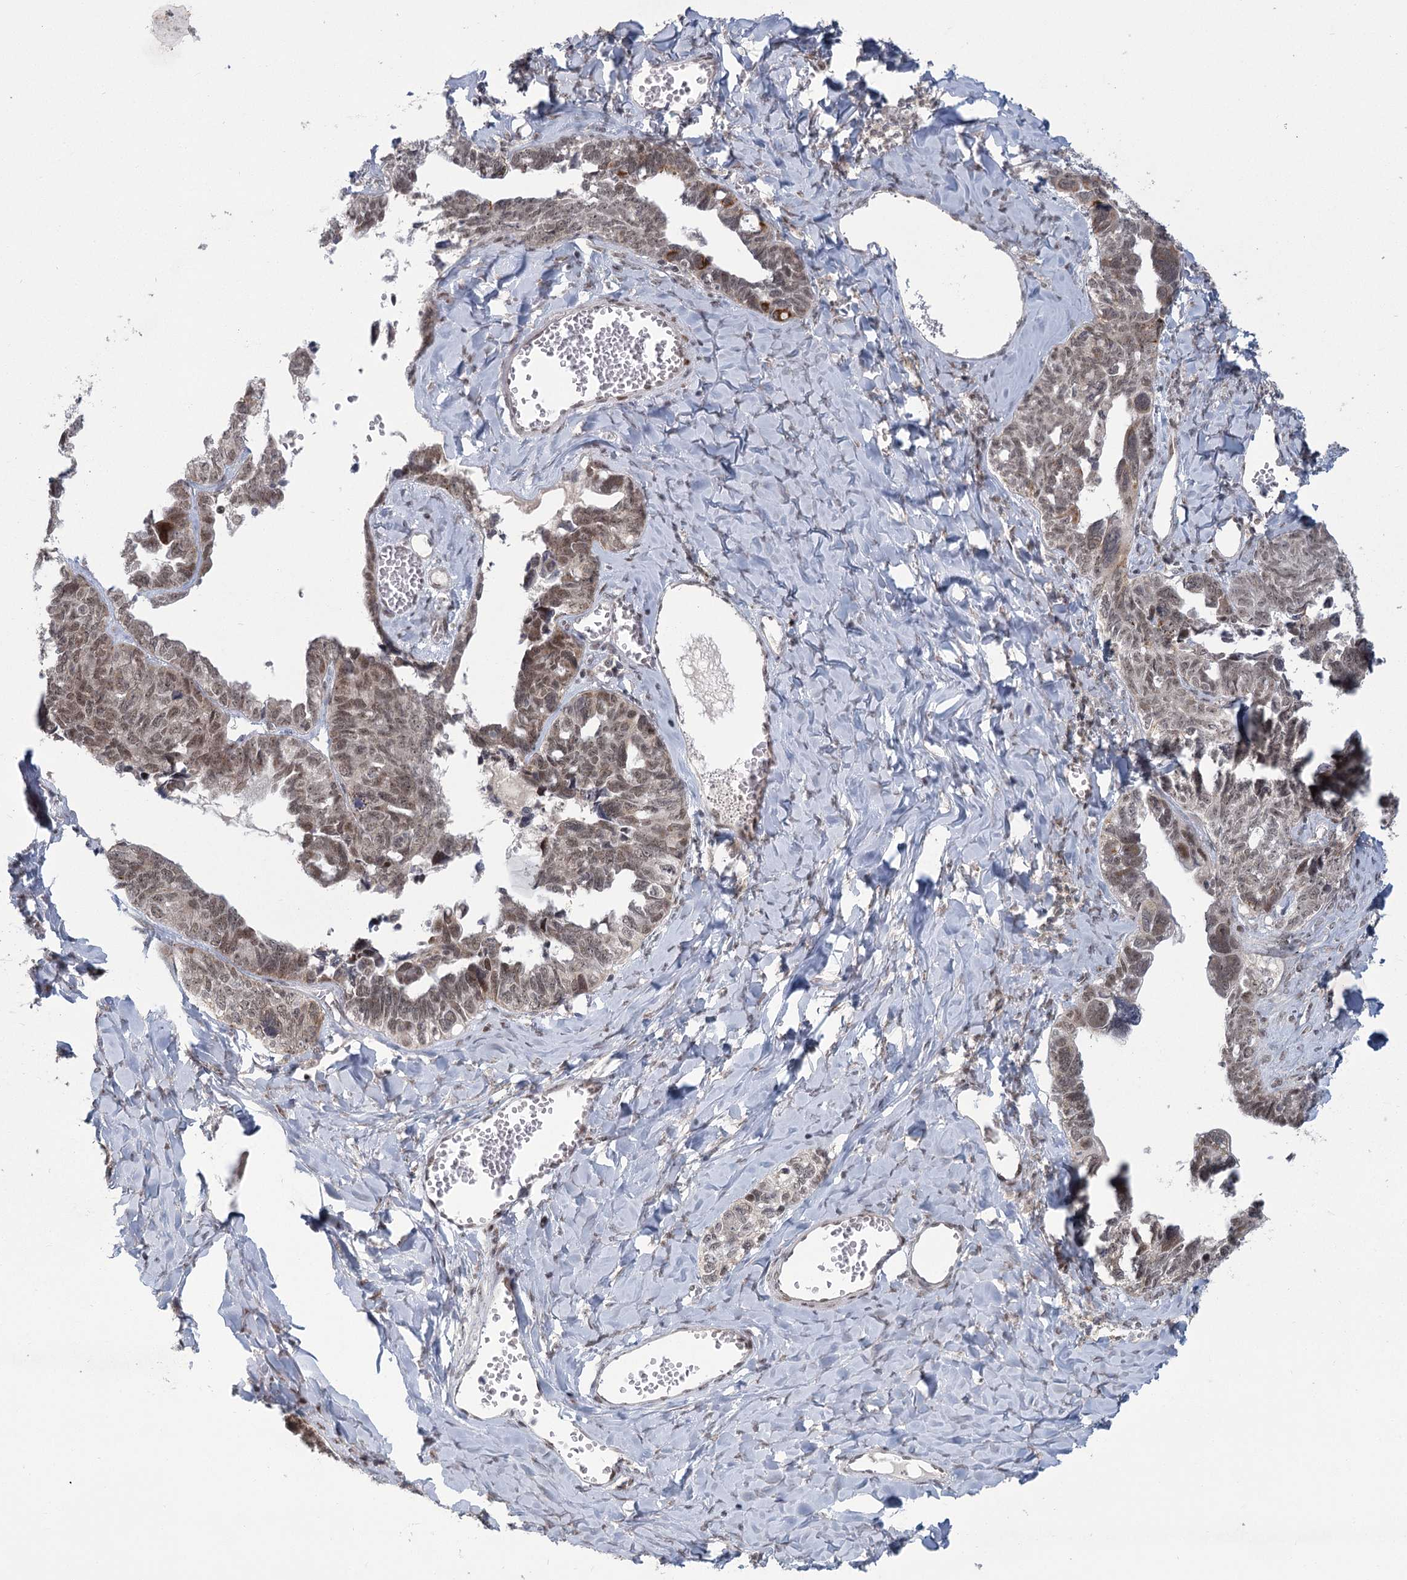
{"staining": {"intensity": "weak", "quantity": ">75%", "location": "nuclear"}, "tissue": "ovarian cancer", "cell_type": "Tumor cells", "image_type": "cancer", "snomed": [{"axis": "morphology", "description": "Cystadenocarcinoma, serous, NOS"}, {"axis": "topography", "description": "Ovary"}], "caption": "Tumor cells reveal weak nuclear positivity in approximately >75% of cells in ovarian cancer (serous cystadenocarcinoma). The staining is performed using DAB (3,3'-diaminobenzidine) brown chromogen to label protein expression. The nuclei are counter-stained blue using hematoxylin.", "gene": "CIB4", "patient": {"sex": "female", "age": 79}}